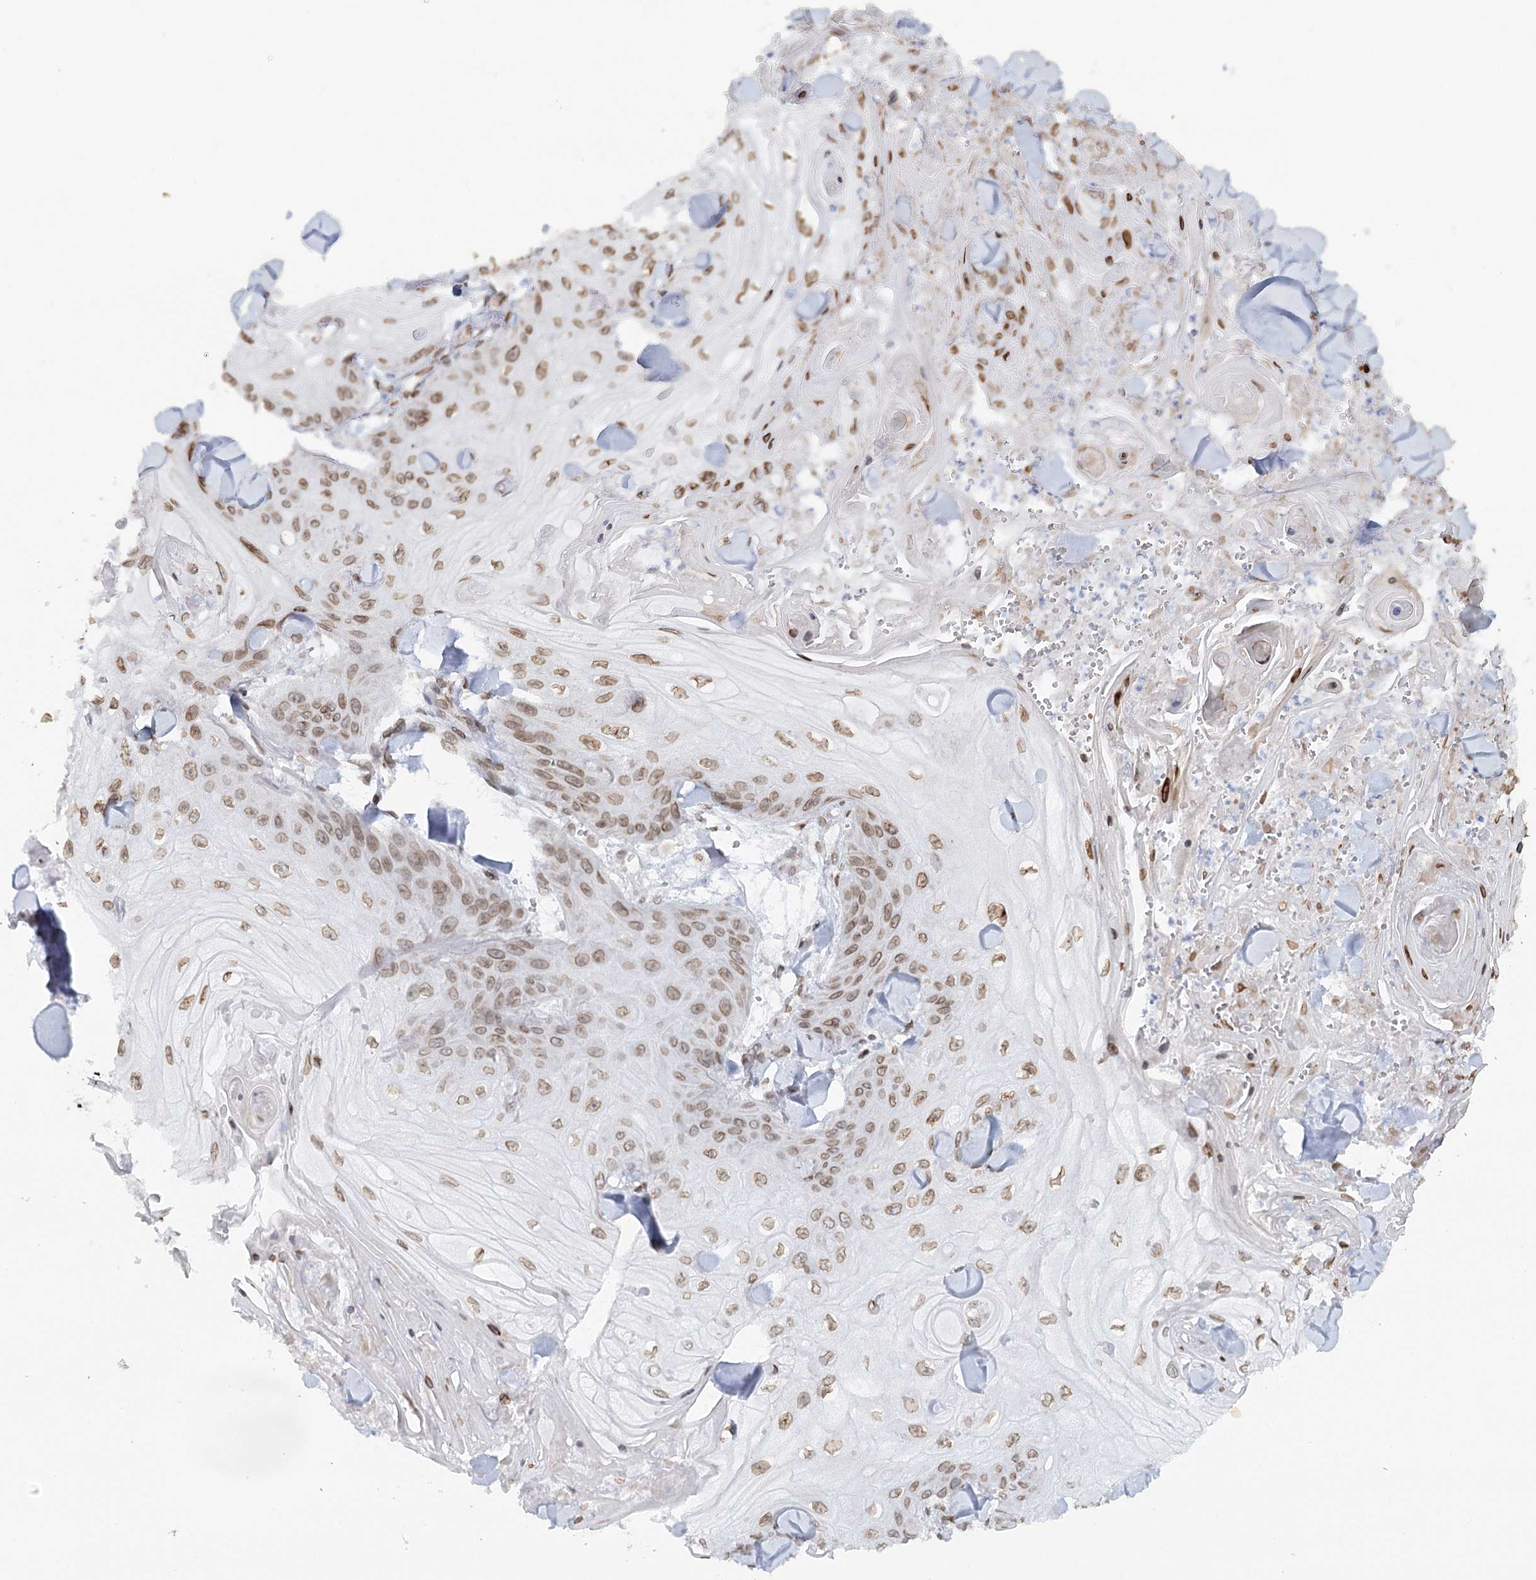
{"staining": {"intensity": "moderate", "quantity": ">75%", "location": "nuclear"}, "tissue": "skin cancer", "cell_type": "Tumor cells", "image_type": "cancer", "snomed": [{"axis": "morphology", "description": "Squamous cell carcinoma, NOS"}, {"axis": "topography", "description": "Skin"}], "caption": "Moderate nuclear expression is identified in approximately >75% of tumor cells in skin cancer.", "gene": "VWA5A", "patient": {"sex": "male", "age": 74}}